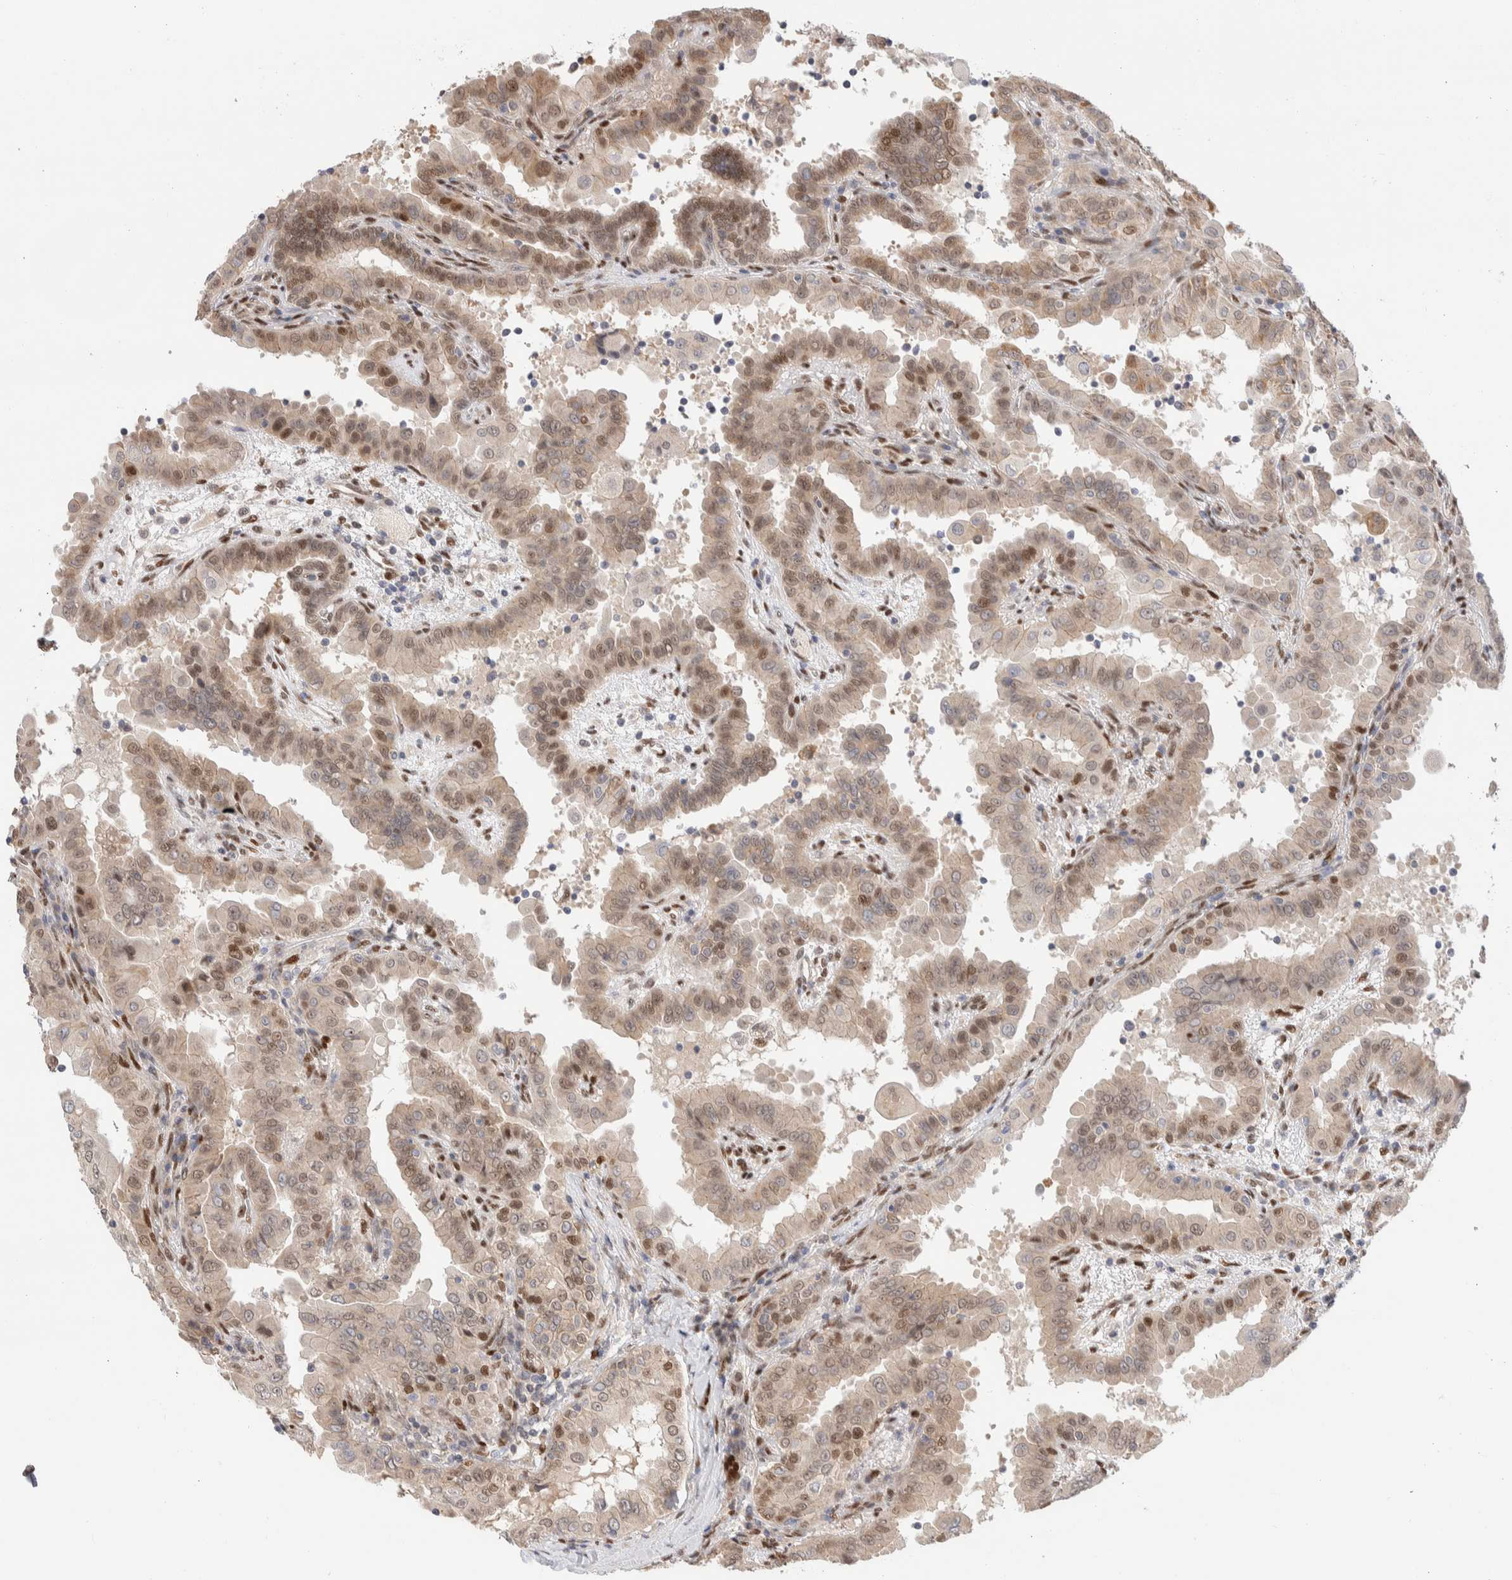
{"staining": {"intensity": "weak", "quantity": ">75%", "location": "cytoplasmic/membranous,nuclear"}, "tissue": "thyroid cancer", "cell_type": "Tumor cells", "image_type": "cancer", "snomed": [{"axis": "morphology", "description": "Papillary adenocarcinoma, NOS"}, {"axis": "topography", "description": "Thyroid gland"}], "caption": "An immunohistochemistry photomicrograph of tumor tissue is shown. Protein staining in brown labels weak cytoplasmic/membranous and nuclear positivity in thyroid cancer (papillary adenocarcinoma) within tumor cells.", "gene": "NSMAF", "patient": {"sex": "male", "age": 33}}